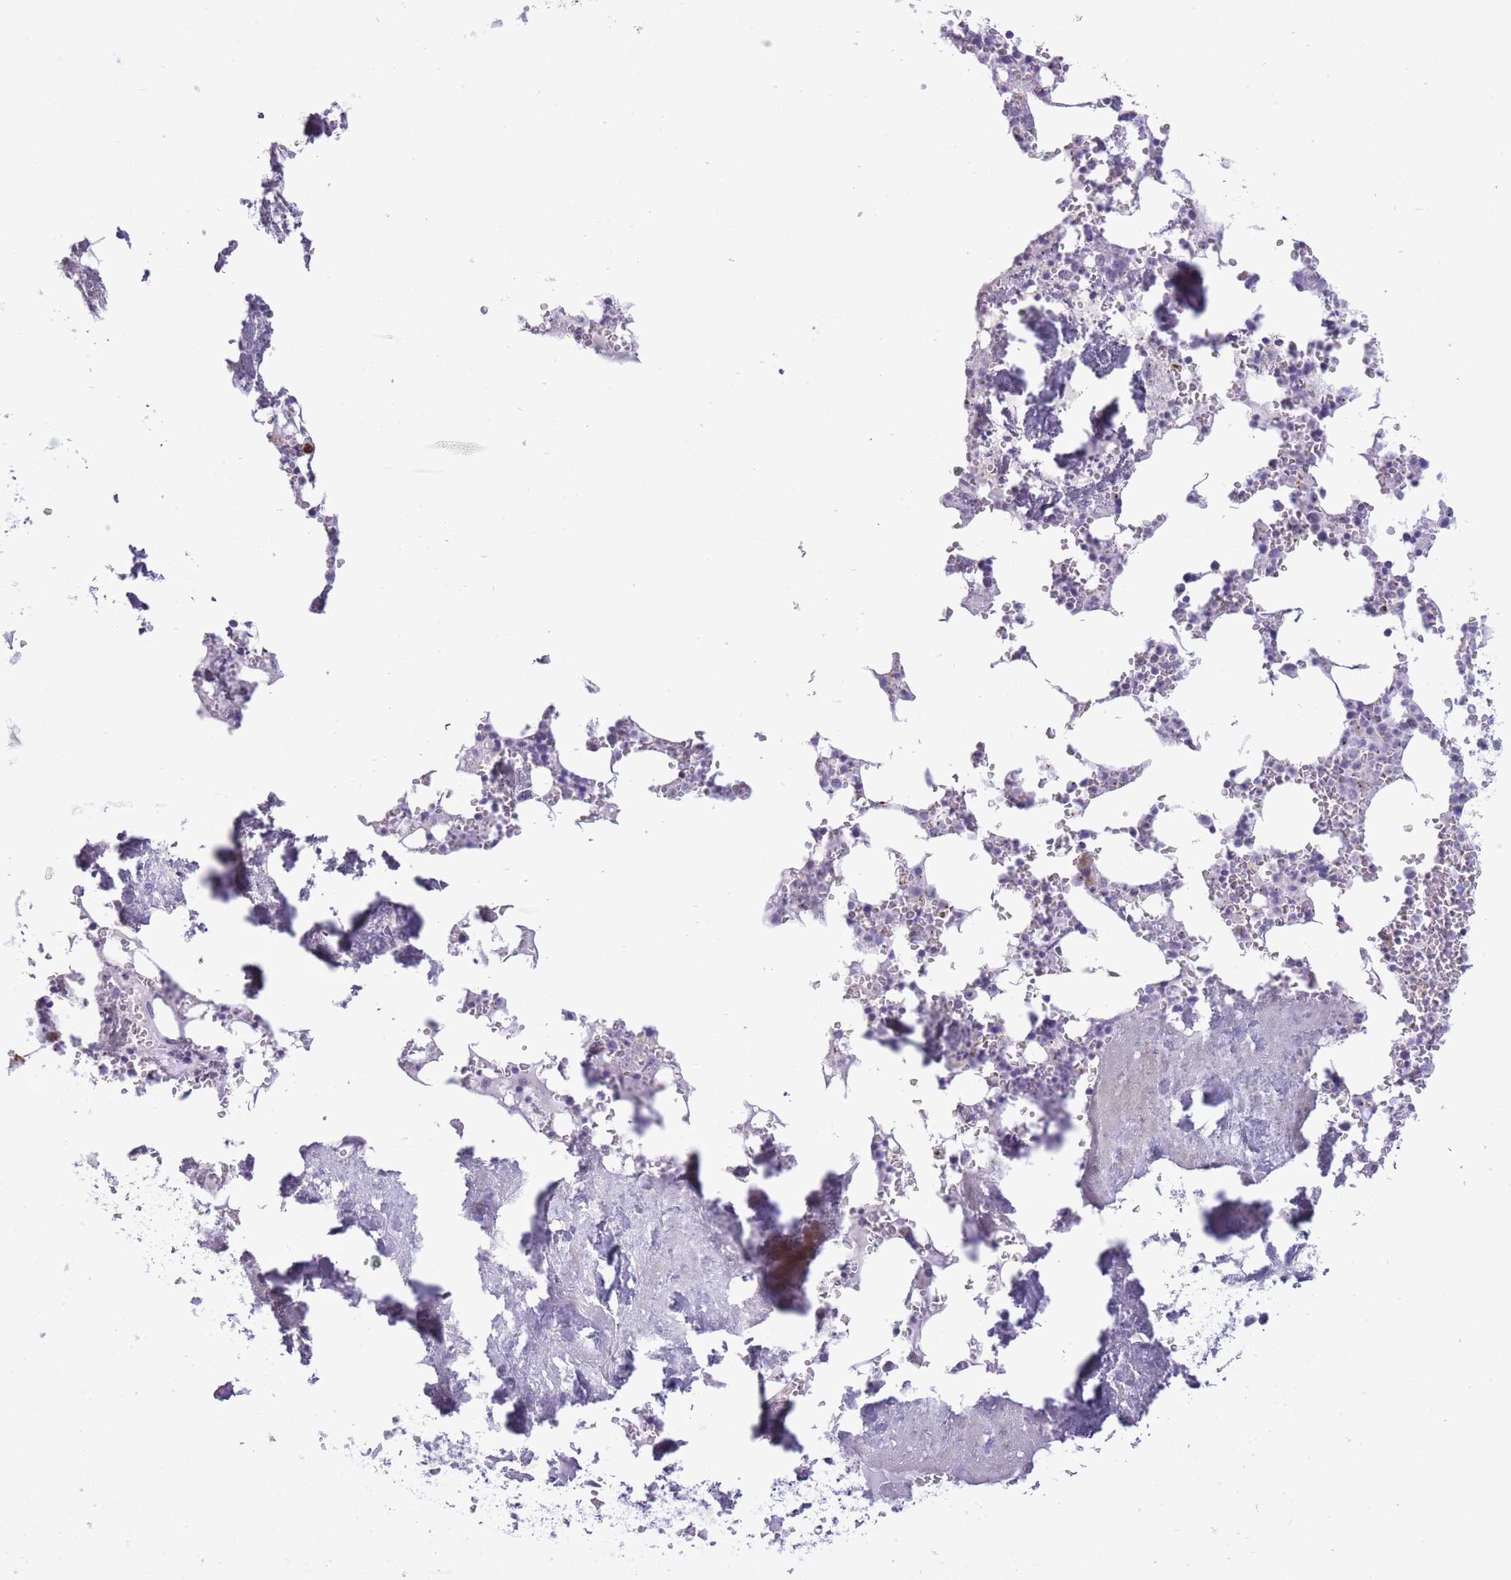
{"staining": {"intensity": "moderate", "quantity": "<25%", "location": "cytoplasmic/membranous"}, "tissue": "bone marrow", "cell_type": "Hematopoietic cells", "image_type": "normal", "snomed": [{"axis": "morphology", "description": "Normal tissue, NOS"}, {"axis": "topography", "description": "Bone marrow"}], "caption": "Hematopoietic cells display moderate cytoplasmic/membranous positivity in approximately <25% of cells in unremarkable bone marrow.", "gene": "B4GALT2", "patient": {"sex": "male", "age": 54}}